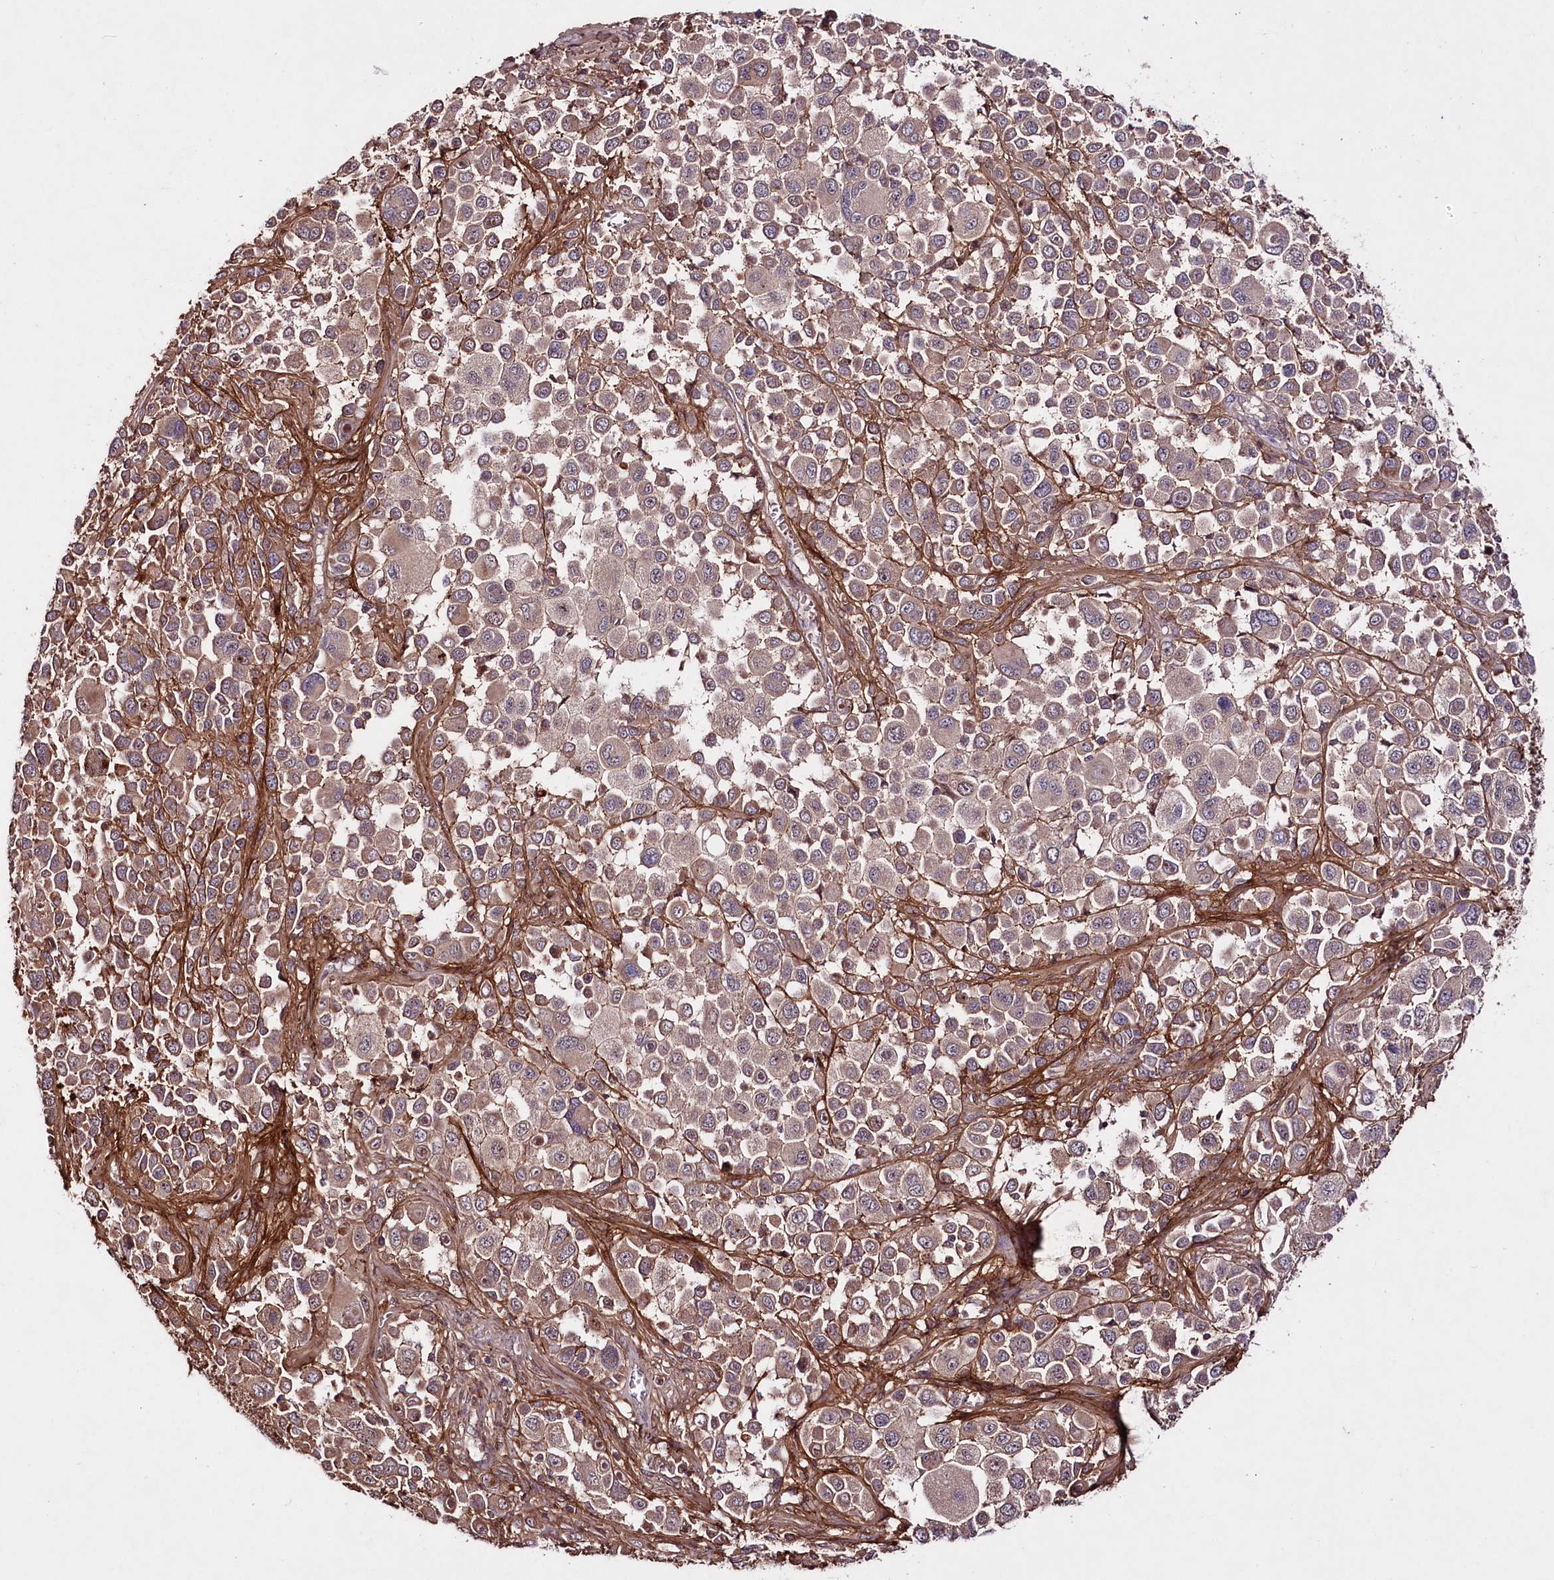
{"staining": {"intensity": "moderate", "quantity": "25%-75%", "location": "cytoplasmic/membranous"}, "tissue": "melanoma", "cell_type": "Tumor cells", "image_type": "cancer", "snomed": [{"axis": "morphology", "description": "Malignant melanoma, NOS"}, {"axis": "topography", "description": "Skin of trunk"}], "caption": "An image of melanoma stained for a protein shows moderate cytoplasmic/membranous brown staining in tumor cells.", "gene": "TNPO3", "patient": {"sex": "male", "age": 71}}